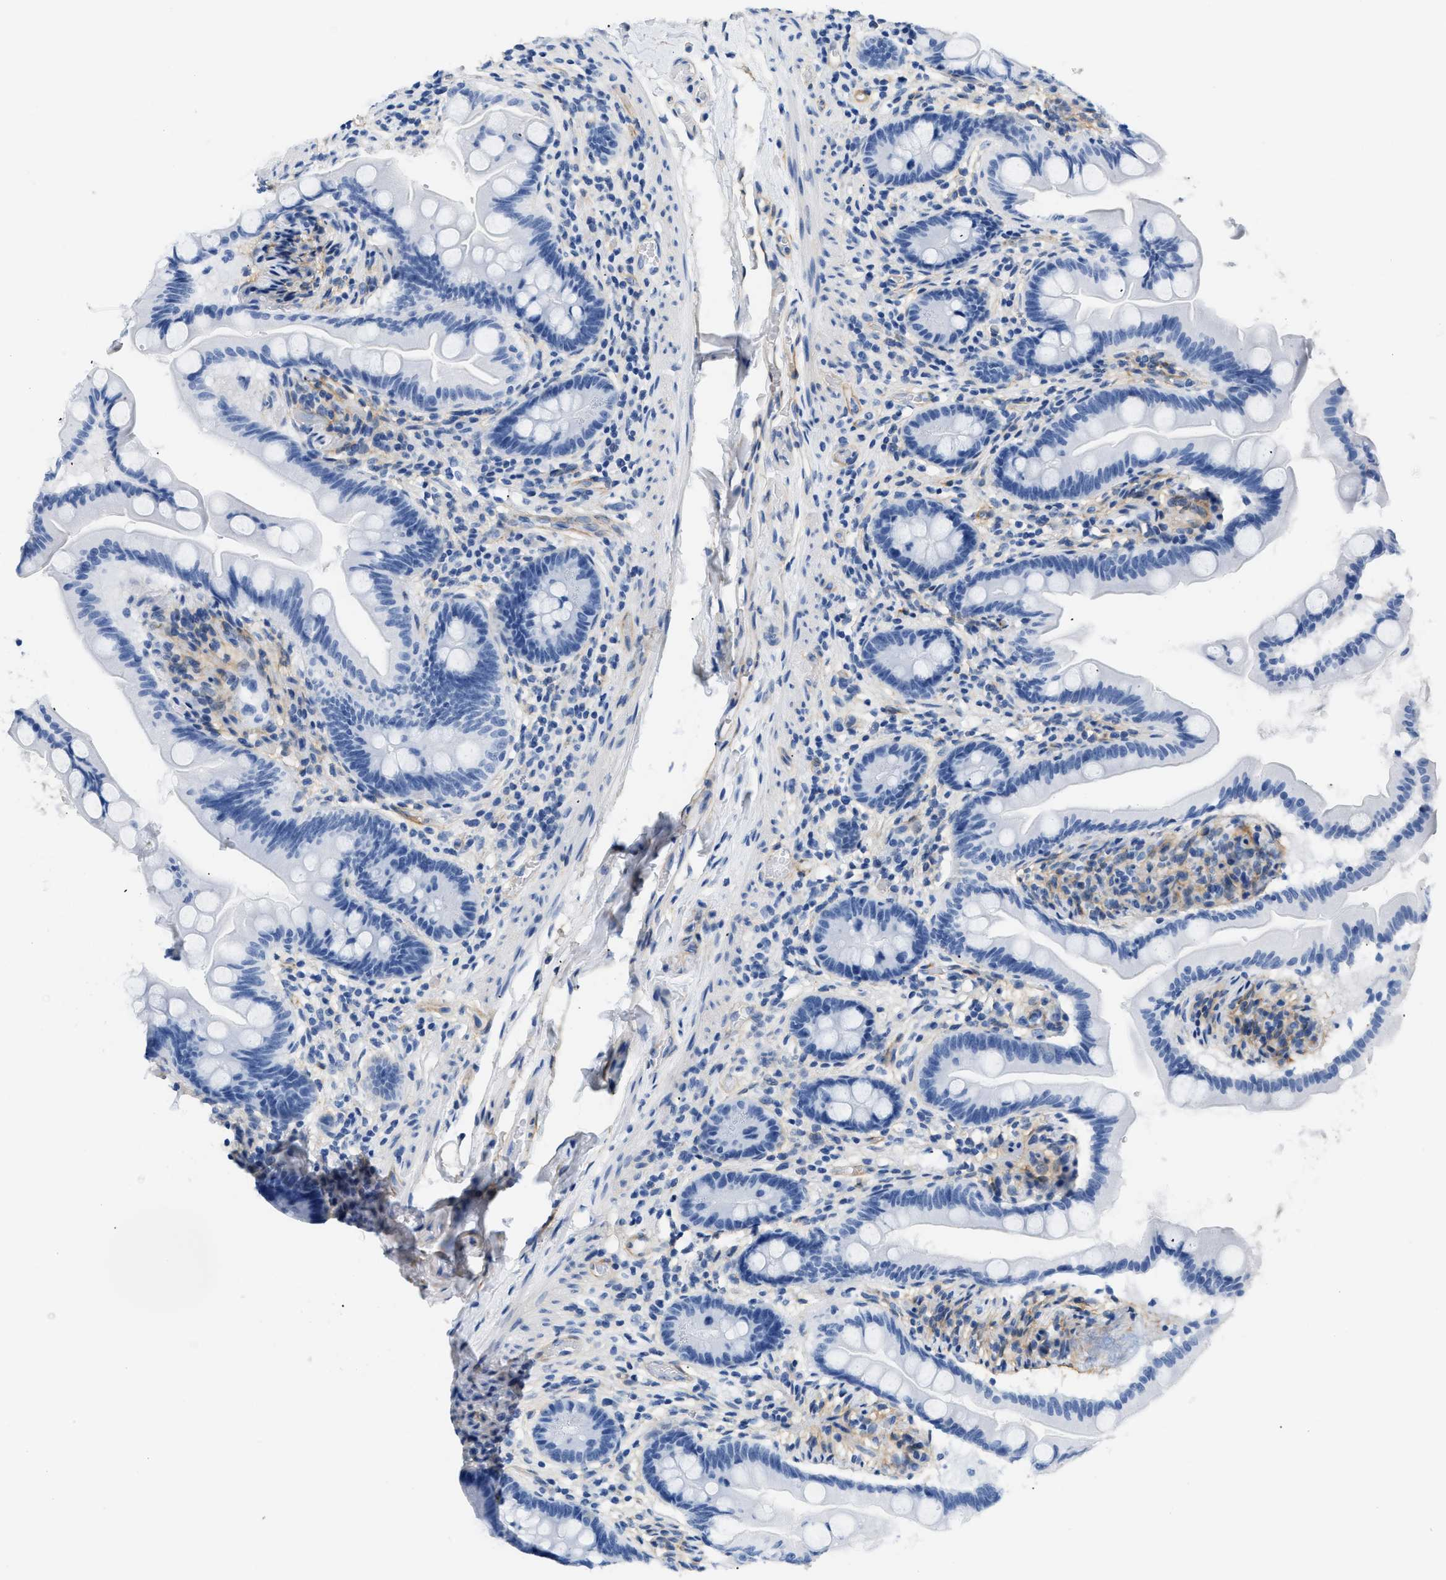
{"staining": {"intensity": "negative", "quantity": "none", "location": "none"}, "tissue": "small intestine", "cell_type": "Glandular cells", "image_type": "normal", "snomed": [{"axis": "morphology", "description": "Normal tissue, NOS"}, {"axis": "topography", "description": "Small intestine"}], "caption": "Human small intestine stained for a protein using immunohistochemistry (IHC) demonstrates no staining in glandular cells.", "gene": "PDGFRB", "patient": {"sex": "female", "age": 56}}